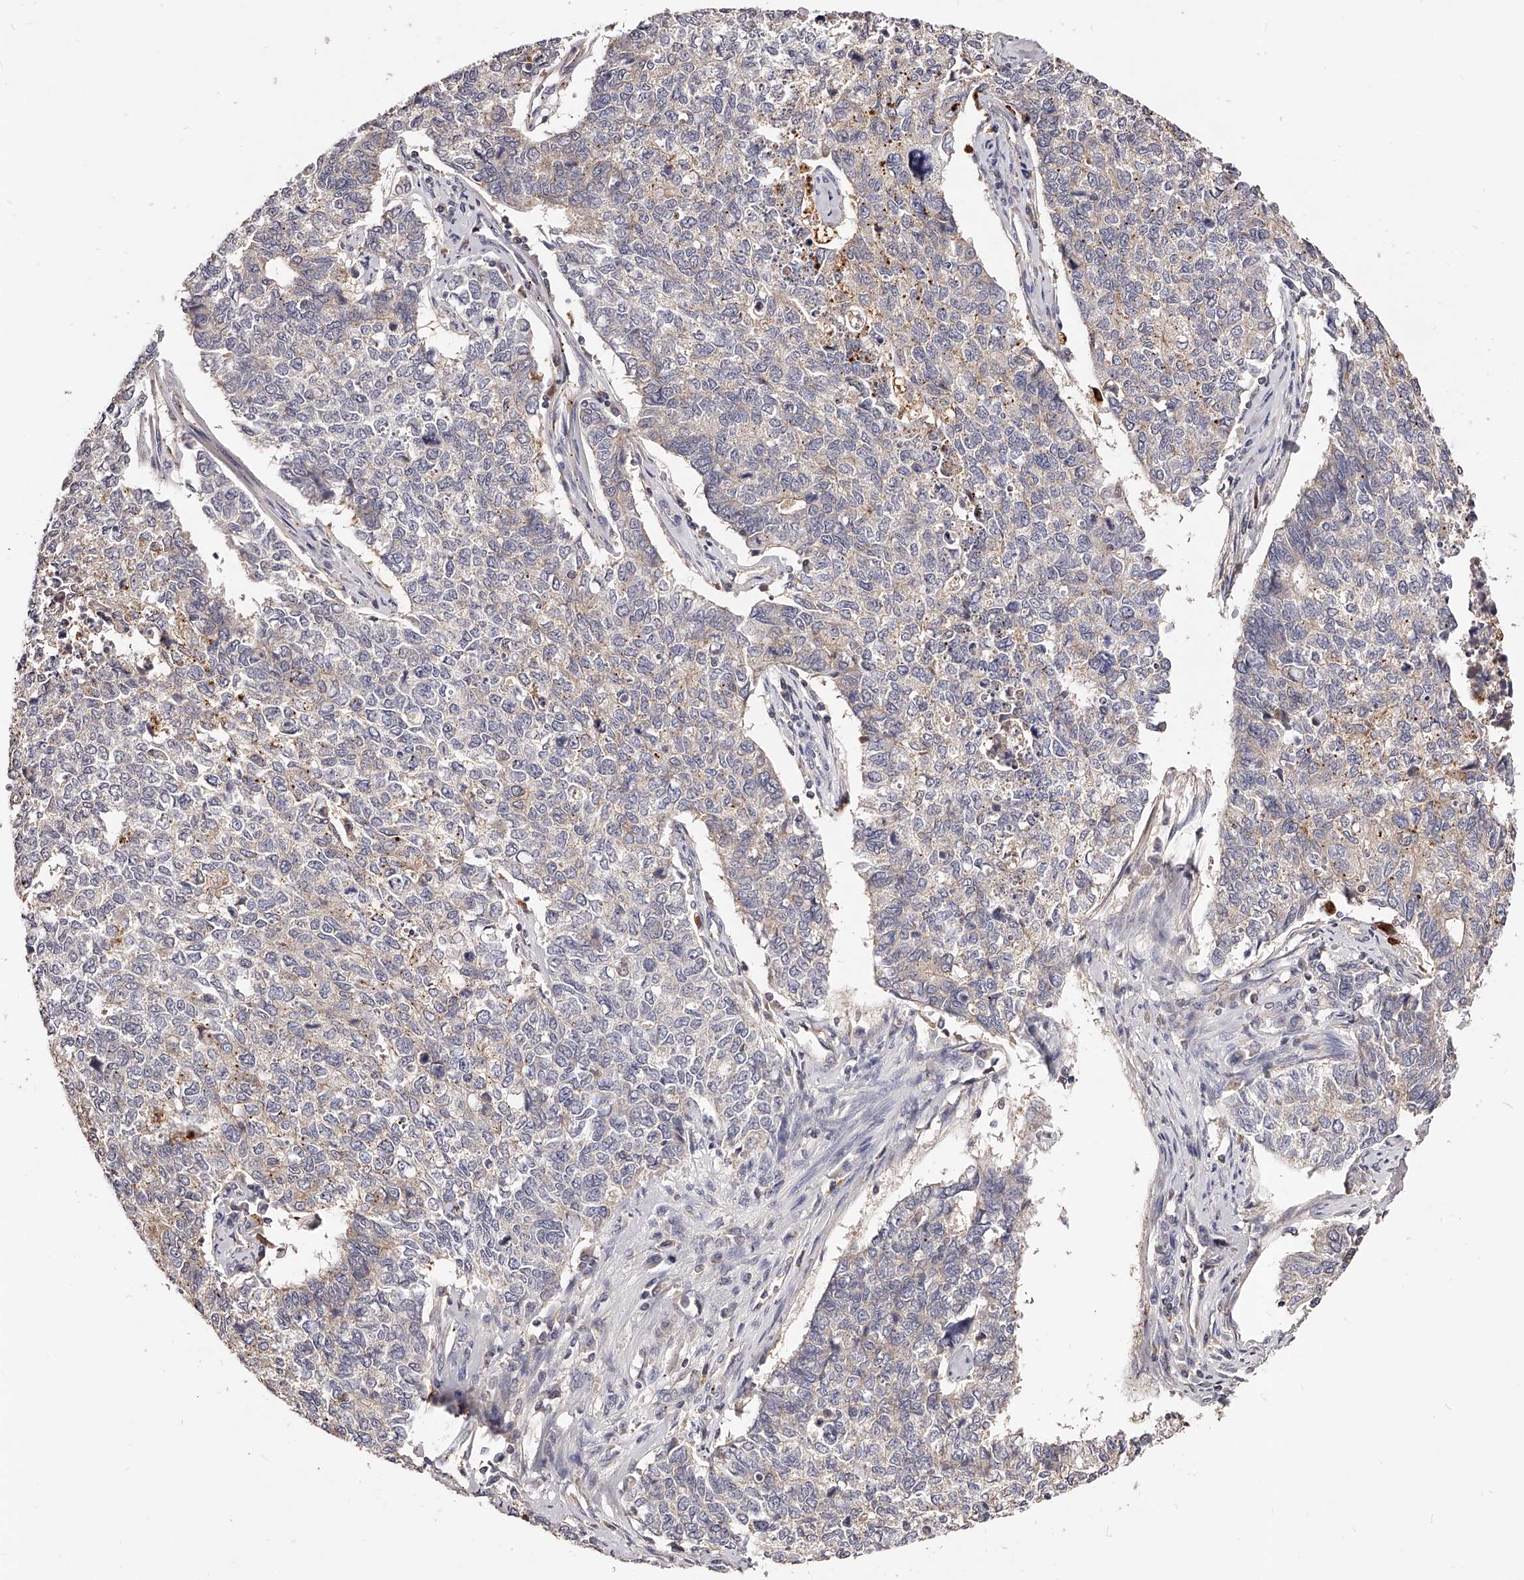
{"staining": {"intensity": "weak", "quantity": "<25%", "location": "cytoplasmic/membranous"}, "tissue": "cervical cancer", "cell_type": "Tumor cells", "image_type": "cancer", "snomed": [{"axis": "morphology", "description": "Squamous cell carcinoma, NOS"}, {"axis": "topography", "description": "Cervix"}], "caption": "There is no significant staining in tumor cells of cervical squamous cell carcinoma. (Immunohistochemistry (ihc), brightfield microscopy, high magnification).", "gene": "PHACTR1", "patient": {"sex": "female", "age": 63}}